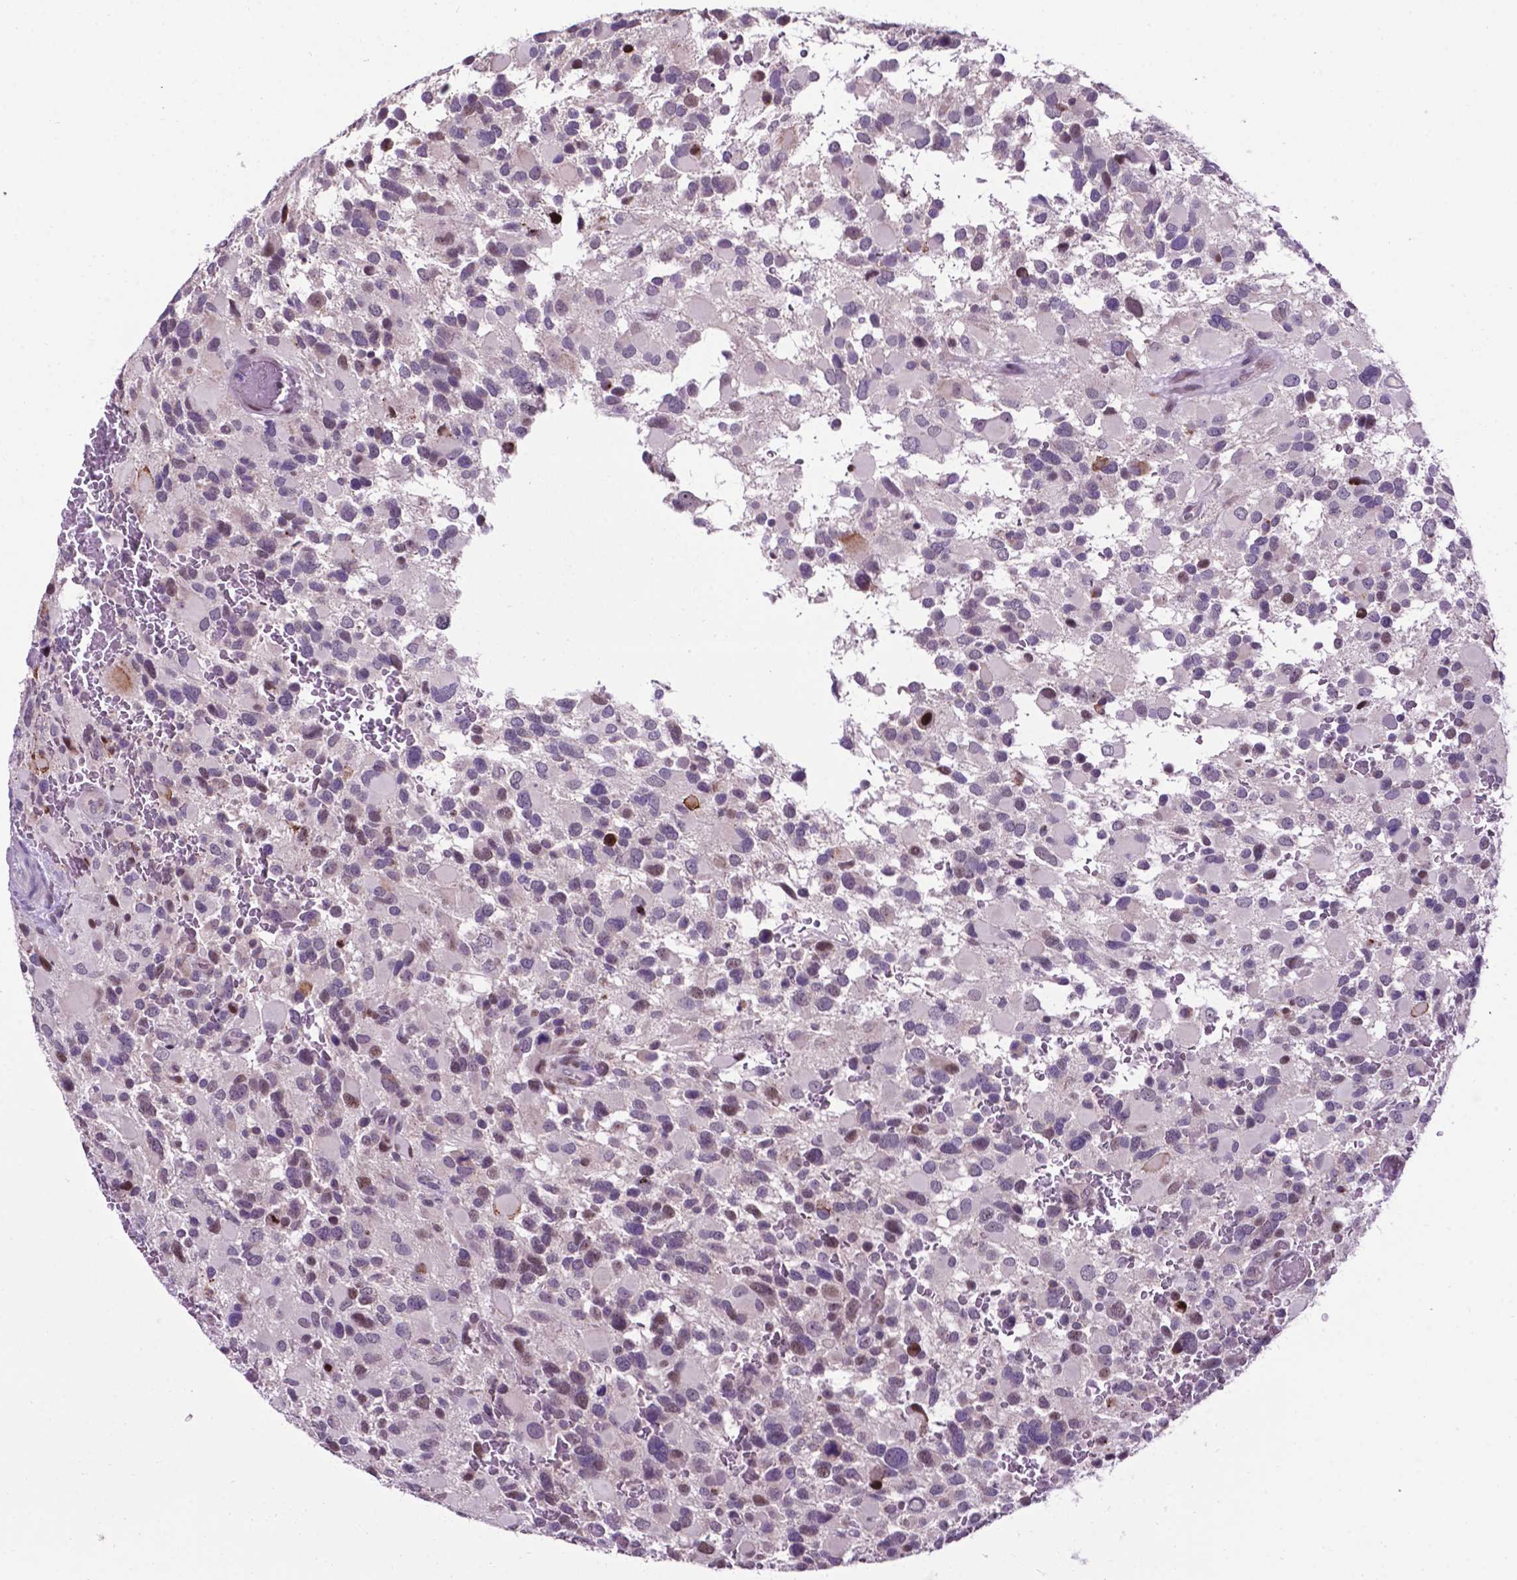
{"staining": {"intensity": "negative", "quantity": "none", "location": "none"}, "tissue": "glioma", "cell_type": "Tumor cells", "image_type": "cancer", "snomed": [{"axis": "morphology", "description": "Glioma, malignant, Low grade"}, {"axis": "topography", "description": "Brain"}], "caption": "Human malignant glioma (low-grade) stained for a protein using immunohistochemistry exhibits no expression in tumor cells.", "gene": "SMAD3", "patient": {"sex": "female", "age": 32}}